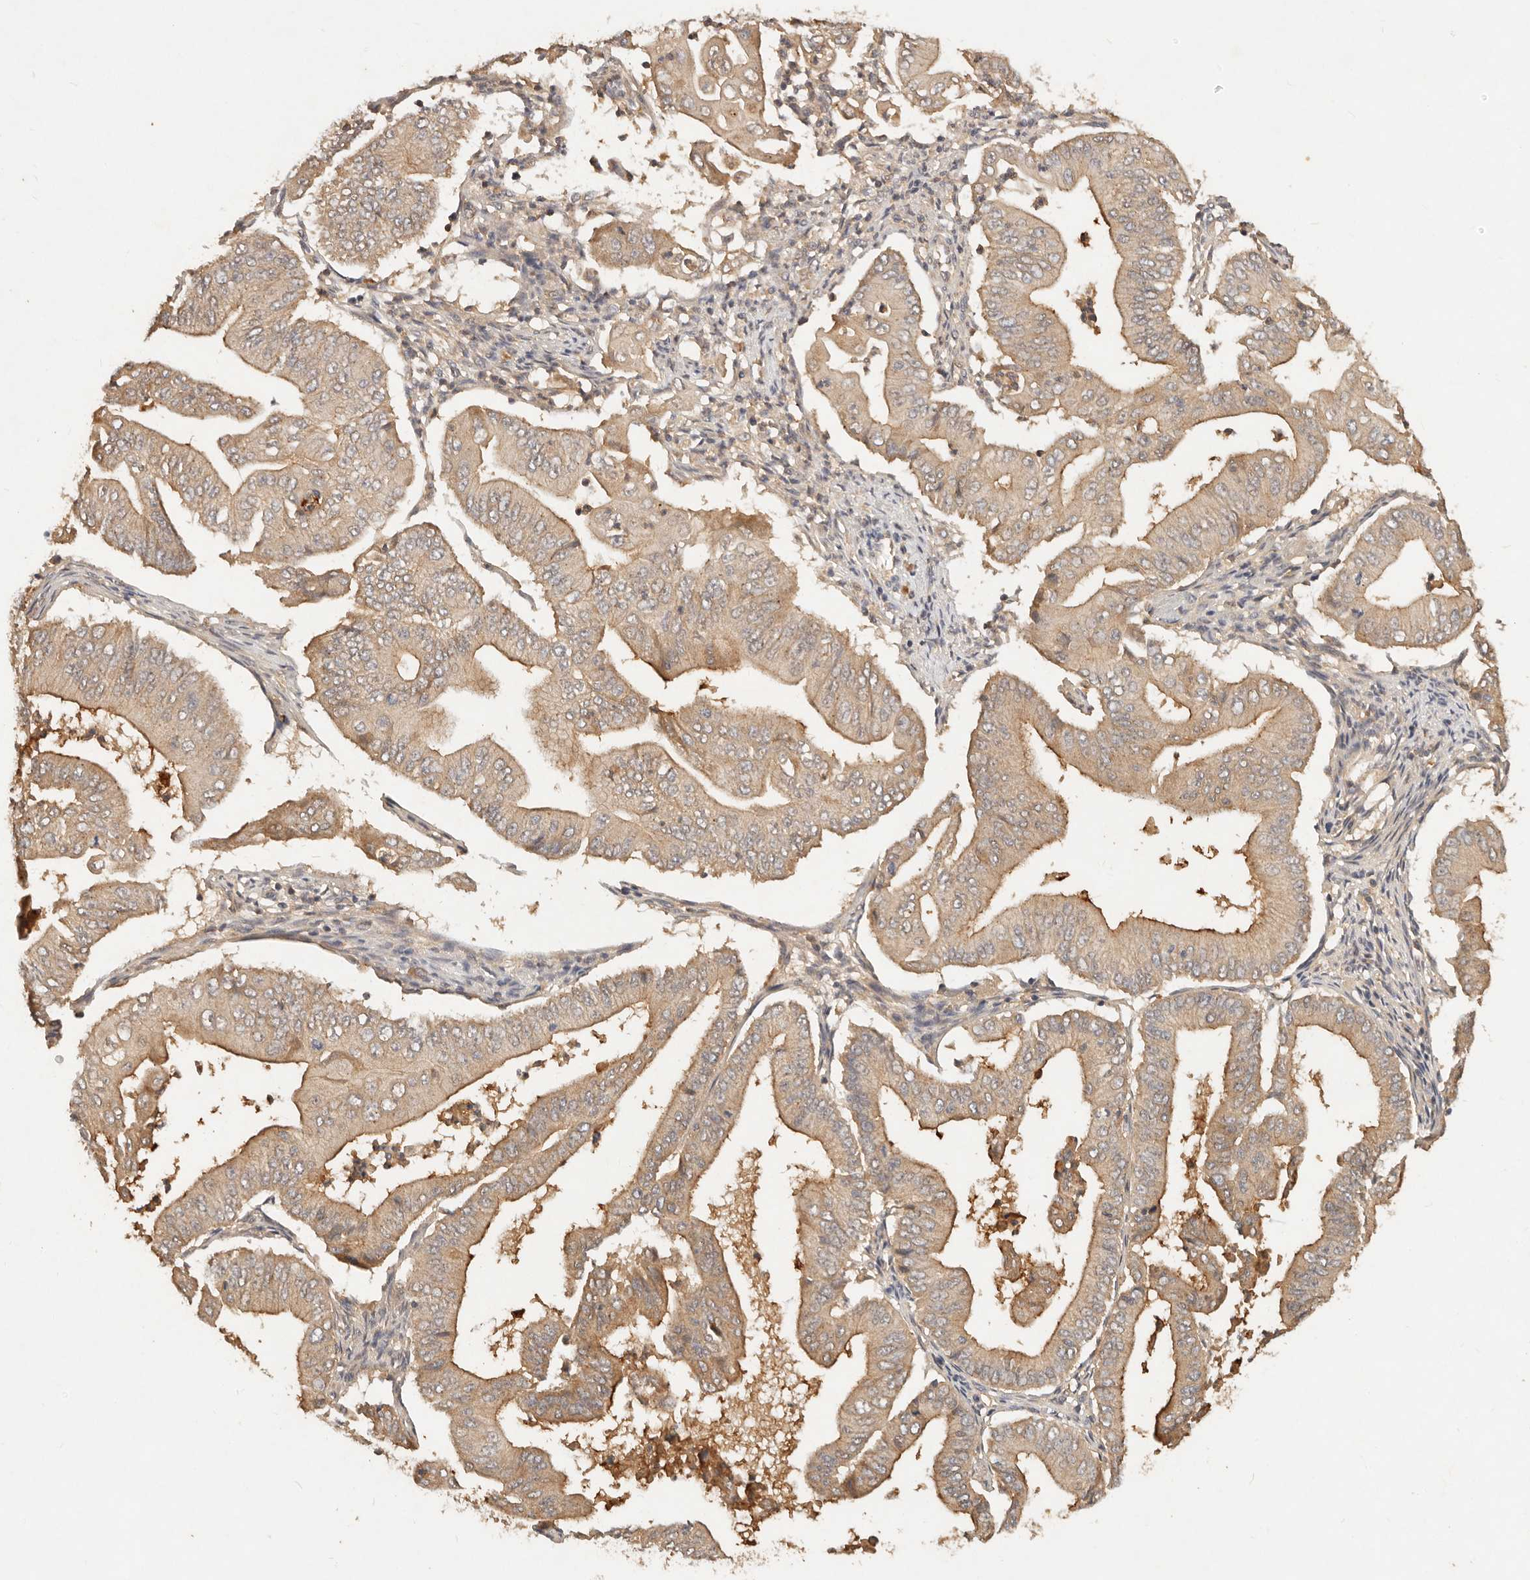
{"staining": {"intensity": "moderate", "quantity": ">75%", "location": "cytoplasmic/membranous"}, "tissue": "pancreatic cancer", "cell_type": "Tumor cells", "image_type": "cancer", "snomed": [{"axis": "morphology", "description": "Adenocarcinoma, NOS"}, {"axis": "topography", "description": "Pancreas"}], "caption": "This histopathology image exhibits immunohistochemistry staining of human pancreatic adenocarcinoma, with medium moderate cytoplasmic/membranous positivity in approximately >75% of tumor cells.", "gene": "FREM2", "patient": {"sex": "female", "age": 77}}